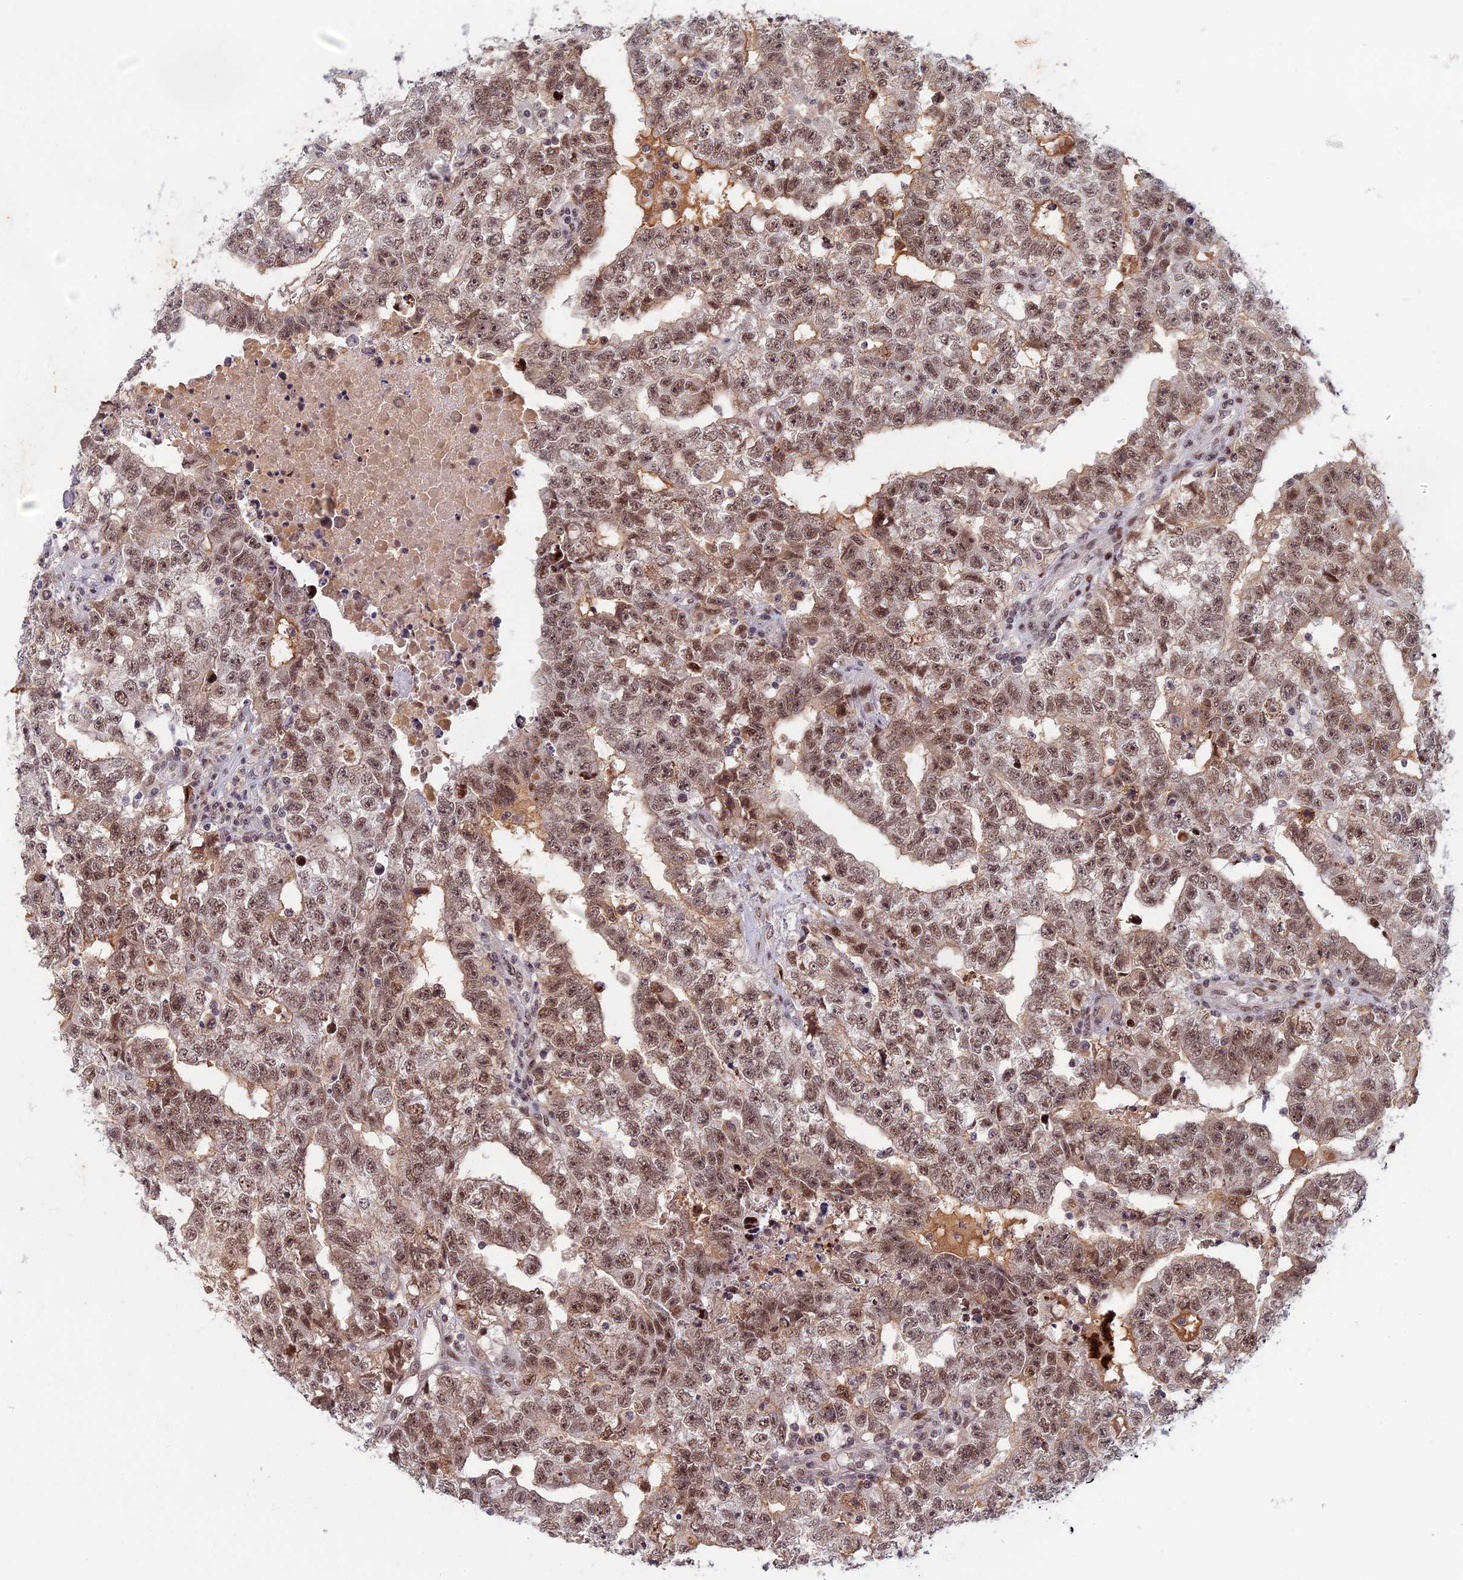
{"staining": {"intensity": "moderate", "quantity": ">75%", "location": "nuclear"}, "tissue": "testis cancer", "cell_type": "Tumor cells", "image_type": "cancer", "snomed": [{"axis": "morphology", "description": "Carcinoma, Embryonal, NOS"}, {"axis": "topography", "description": "Testis"}], "caption": "A histopathology image of testis embryonal carcinoma stained for a protein exhibits moderate nuclear brown staining in tumor cells.", "gene": "CDC7", "patient": {"sex": "male", "age": 25}}